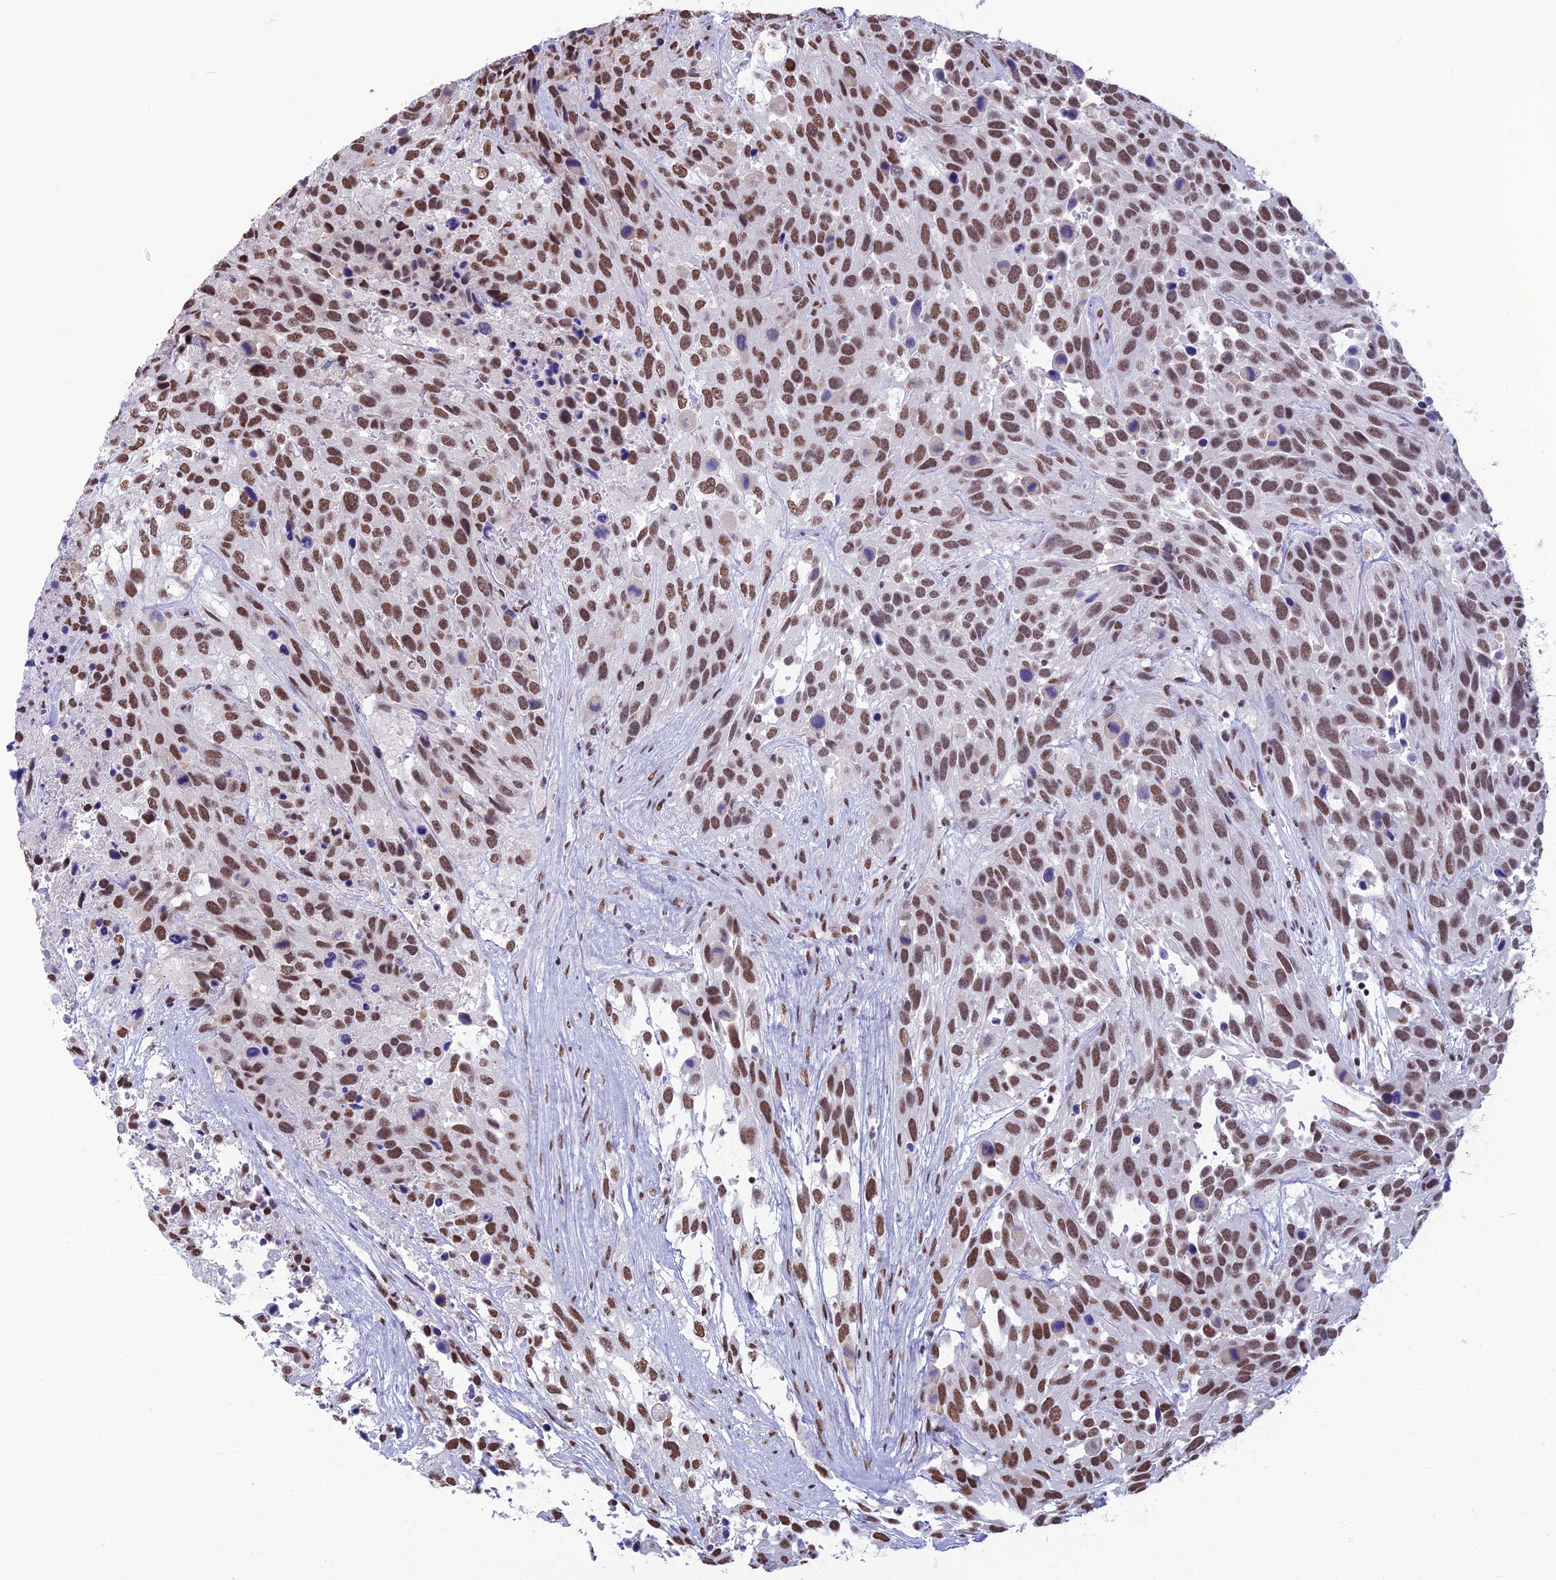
{"staining": {"intensity": "moderate", "quantity": ">75%", "location": "nuclear"}, "tissue": "urothelial cancer", "cell_type": "Tumor cells", "image_type": "cancer", "snomed": [{"axis": "morphology", "description": "Urothelial carcinoma, High grade"}, {"axis": "topography", "description": "Urinary bladder"}], "caption": "Urothelial carcinoma (high-grade) was stained to show a protein in brown. There is medium levels of moderate nuclear positivity in about >75% of tumor cells.", "gene": "PRAMEF12", "patient": {"sex": "female", "age": 70}}